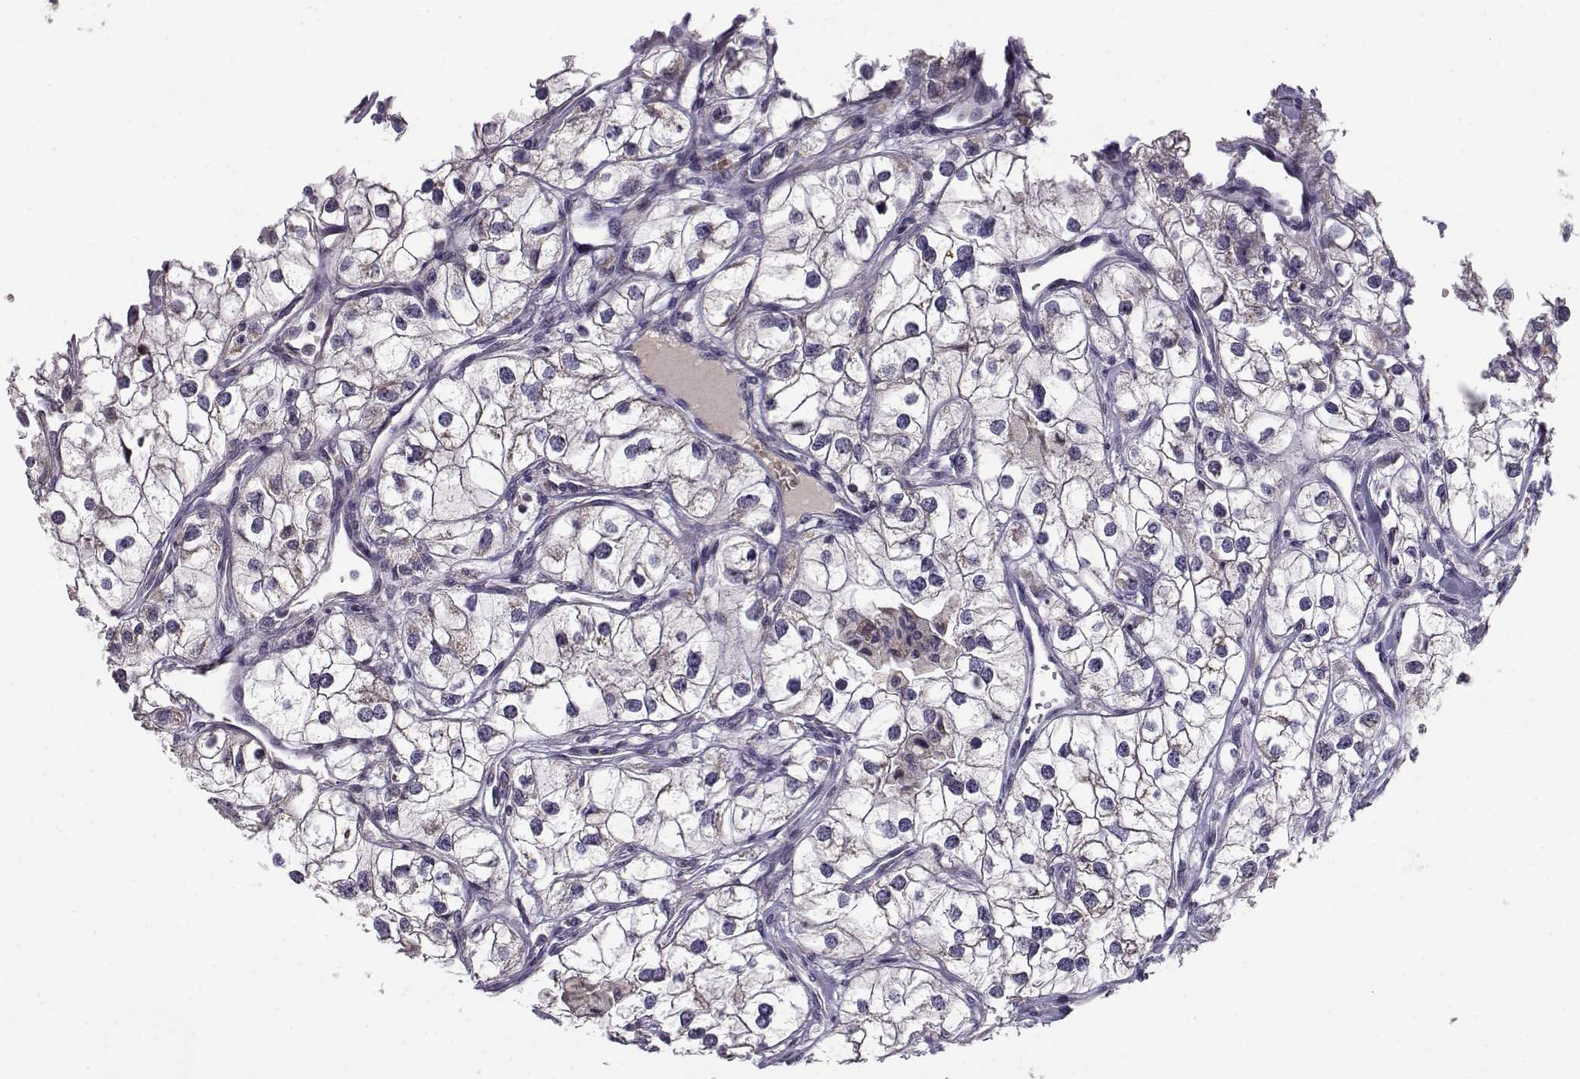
{"staining": {"intensity": "negative", "quantity": "none", "location": "none"}, "tissue": "renal cancer", "cell_type": "Tumor cells", "image_type": "cancer", "snomed": [{"axis": "morphology", "description": "Adenocarcinoma, NOS"}, {"axis": "topography", "description": "Kidney"}], "caption": "Renal cancer (adenocarcinoma) was stained to show a protein in brown. There is no significant staining in tumor cells.", "gene": "SLC4A5", "patient": {"sex": "male", "age": 59}}